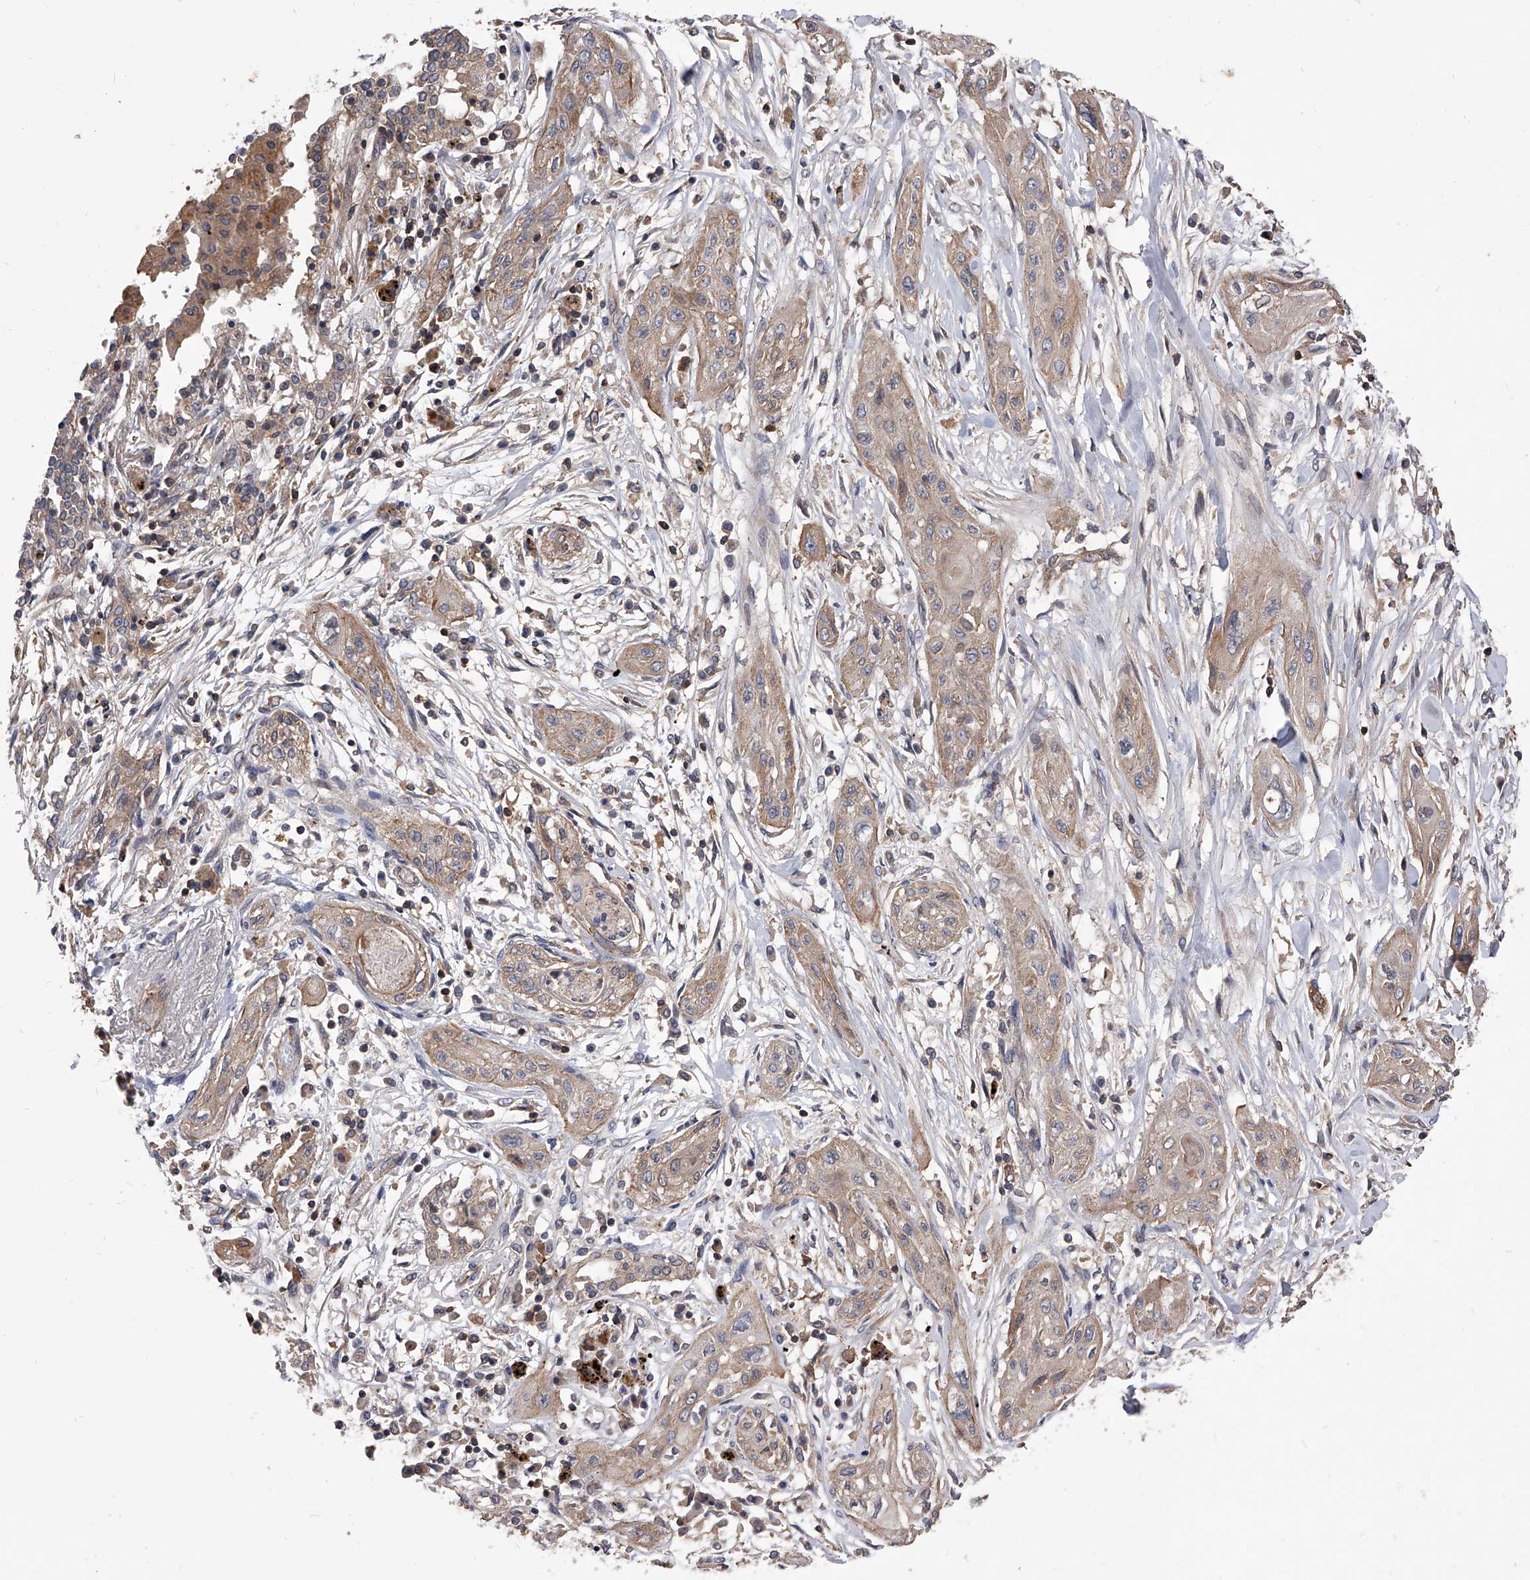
{"staining": {"intensity": "weak", "quantity": ">75%", "location": "cytoplasmic/membranous"}, "tissue": "lung cancer", "cell_type": "Tumor cells", "image_type": "cancer", "snomed": [{"axis": "morphology", "description": "Squamous cell carcinoma, NOS"}, {"axis": "topography", "description": "Lung"}], "caption": "Lung cancer stained for a protein reveals weak cytoplasmic/membranous positivity in tumor cells.", "gene": "CUL7", "patient": {"sex": "female", "age": 47}}